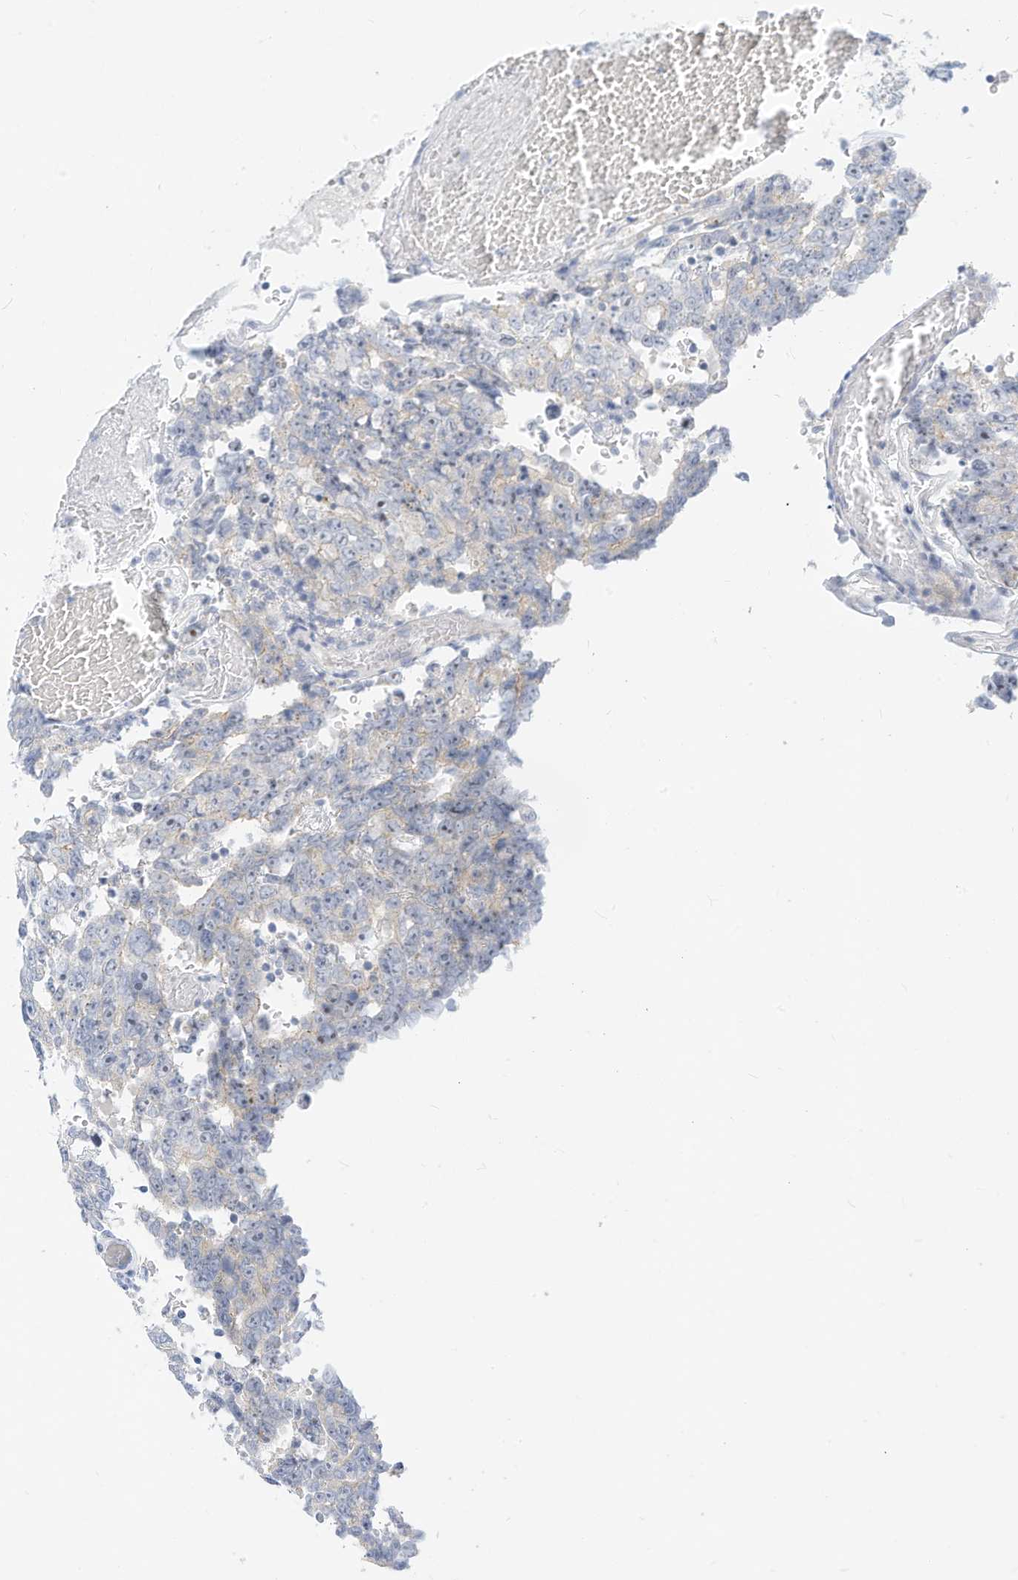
{"staining": {"intensity": "negative", "quantity": "none", "location": "none"}, "tissue": "testis cancer", "cell_type": "Tumor cells", "image_type": "cancer", "snomed": [{"axis": "morphology", "description": "Carcinoma, Embryonal, NOS"}, {"axis": "topography", "description": "Testis"}], "caption": "An immunohistochemistry image of testis cancer is shown. There is no staining in tumor cells of testis cancer.", "gene": "SPOCD1", "patient": {"sex": "male", "age": 26}}